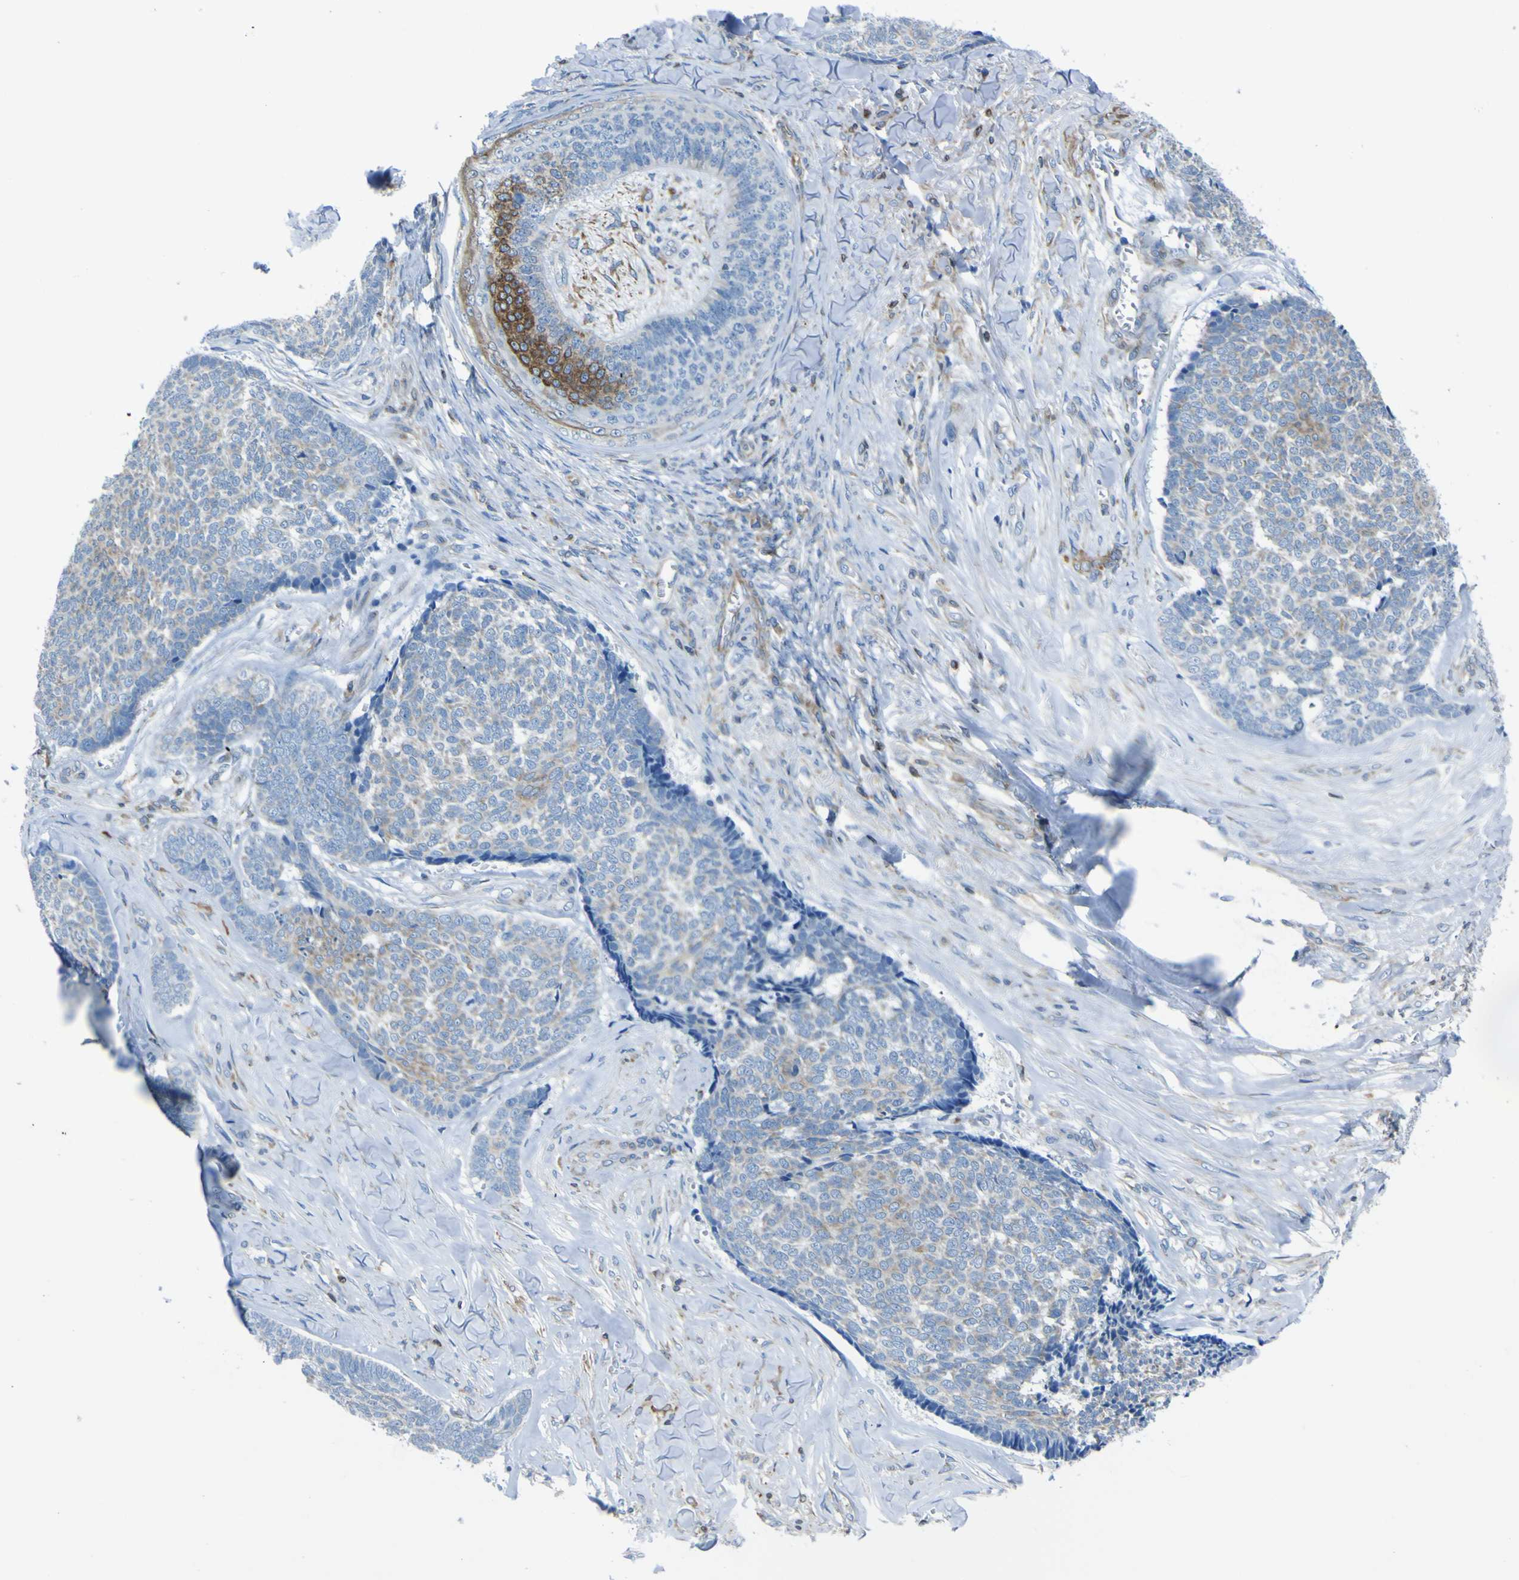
{"staining": {"intensity": "moderate", "quantity": "25%-75%", "location": "cytoplasmic/membranous"}, "tissue": "skin cancer", "cell_type": "Tumor cells", "image_type": "cancer", "snomed": [{"axis": "morphology", "description": "Basal cell carcinoma"}, {"axis": "topography", "description": "Skin"}], "caption": "Protein positivity by immunohistochemistry reveals moderate cytoplasmic/membranous staining in about 25%-75% of tumor cells in basal cell carcinoma (skin). Using DAB (brown) and hematoxylin (blue) stains, captured at high magnification using brightfield microscopy.", "gene": "STIM1", "patient": {"sex": "male", "age": 84}}